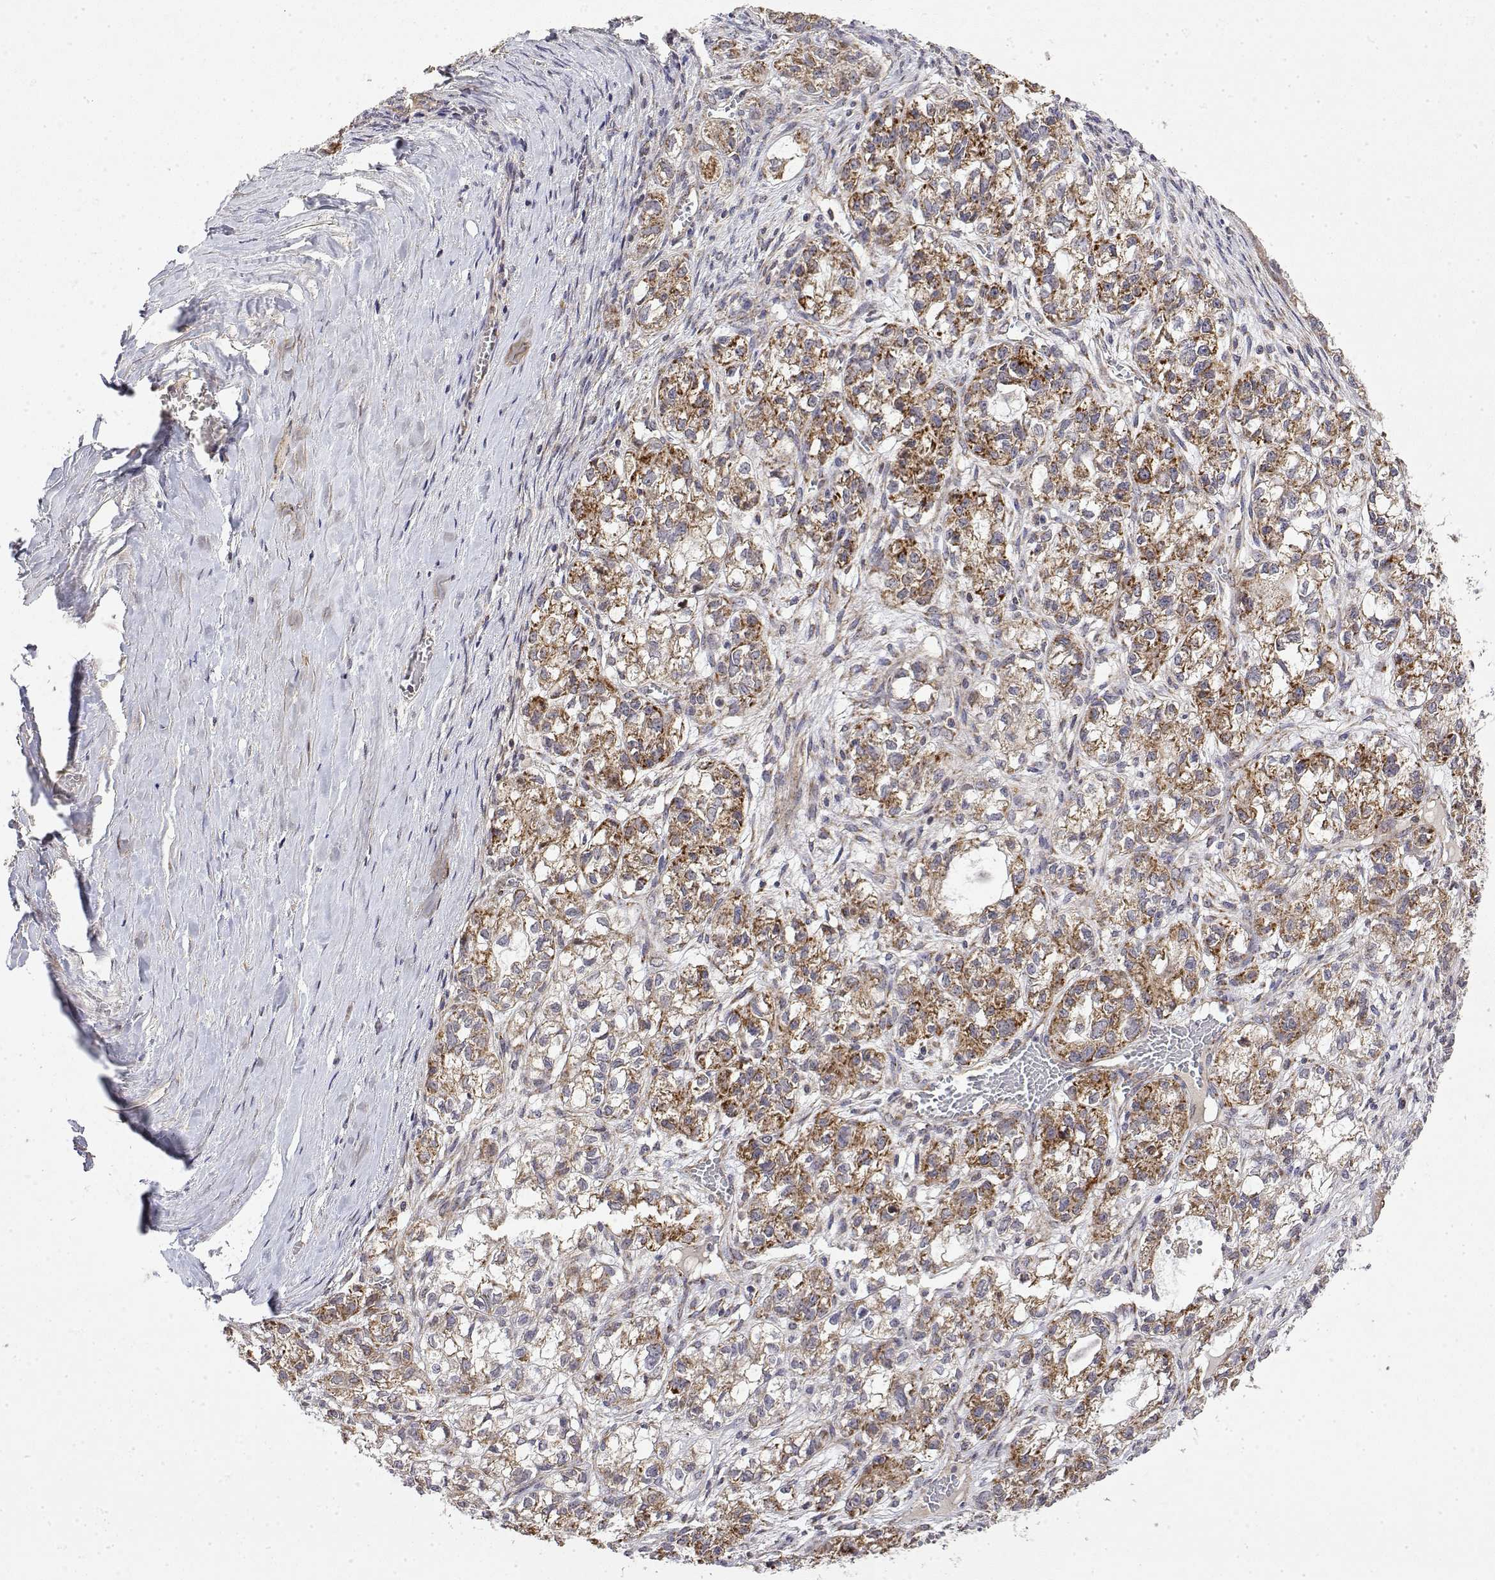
{"staining": {"intensity": "moderate", "quantity": ">75%", "location": "cytoplasmic/membranous"}, "tissue": "ovarian cancer", "cell_type": "Tumor cells", "image_type": "cancer", "snomed": [{"axis": "morphology", "description": "Carcinoma, endometroid"}, {"axis": "topography", "description": "Ovary"}], "caption": "Protein expression analysis of endometroid carcinoma (ovarian) exhibits moderate cytoplasmic/membranous positivity in about >75% of tumor cells. The staining was performed using DAB (3,3'-diaminobenzidine), with brown indicating positive protein expression. Nuclei are stained blue with hematoxylin.", "gene": "GADD45GIP1", "patient": {"sex": "female", "age": 64}}